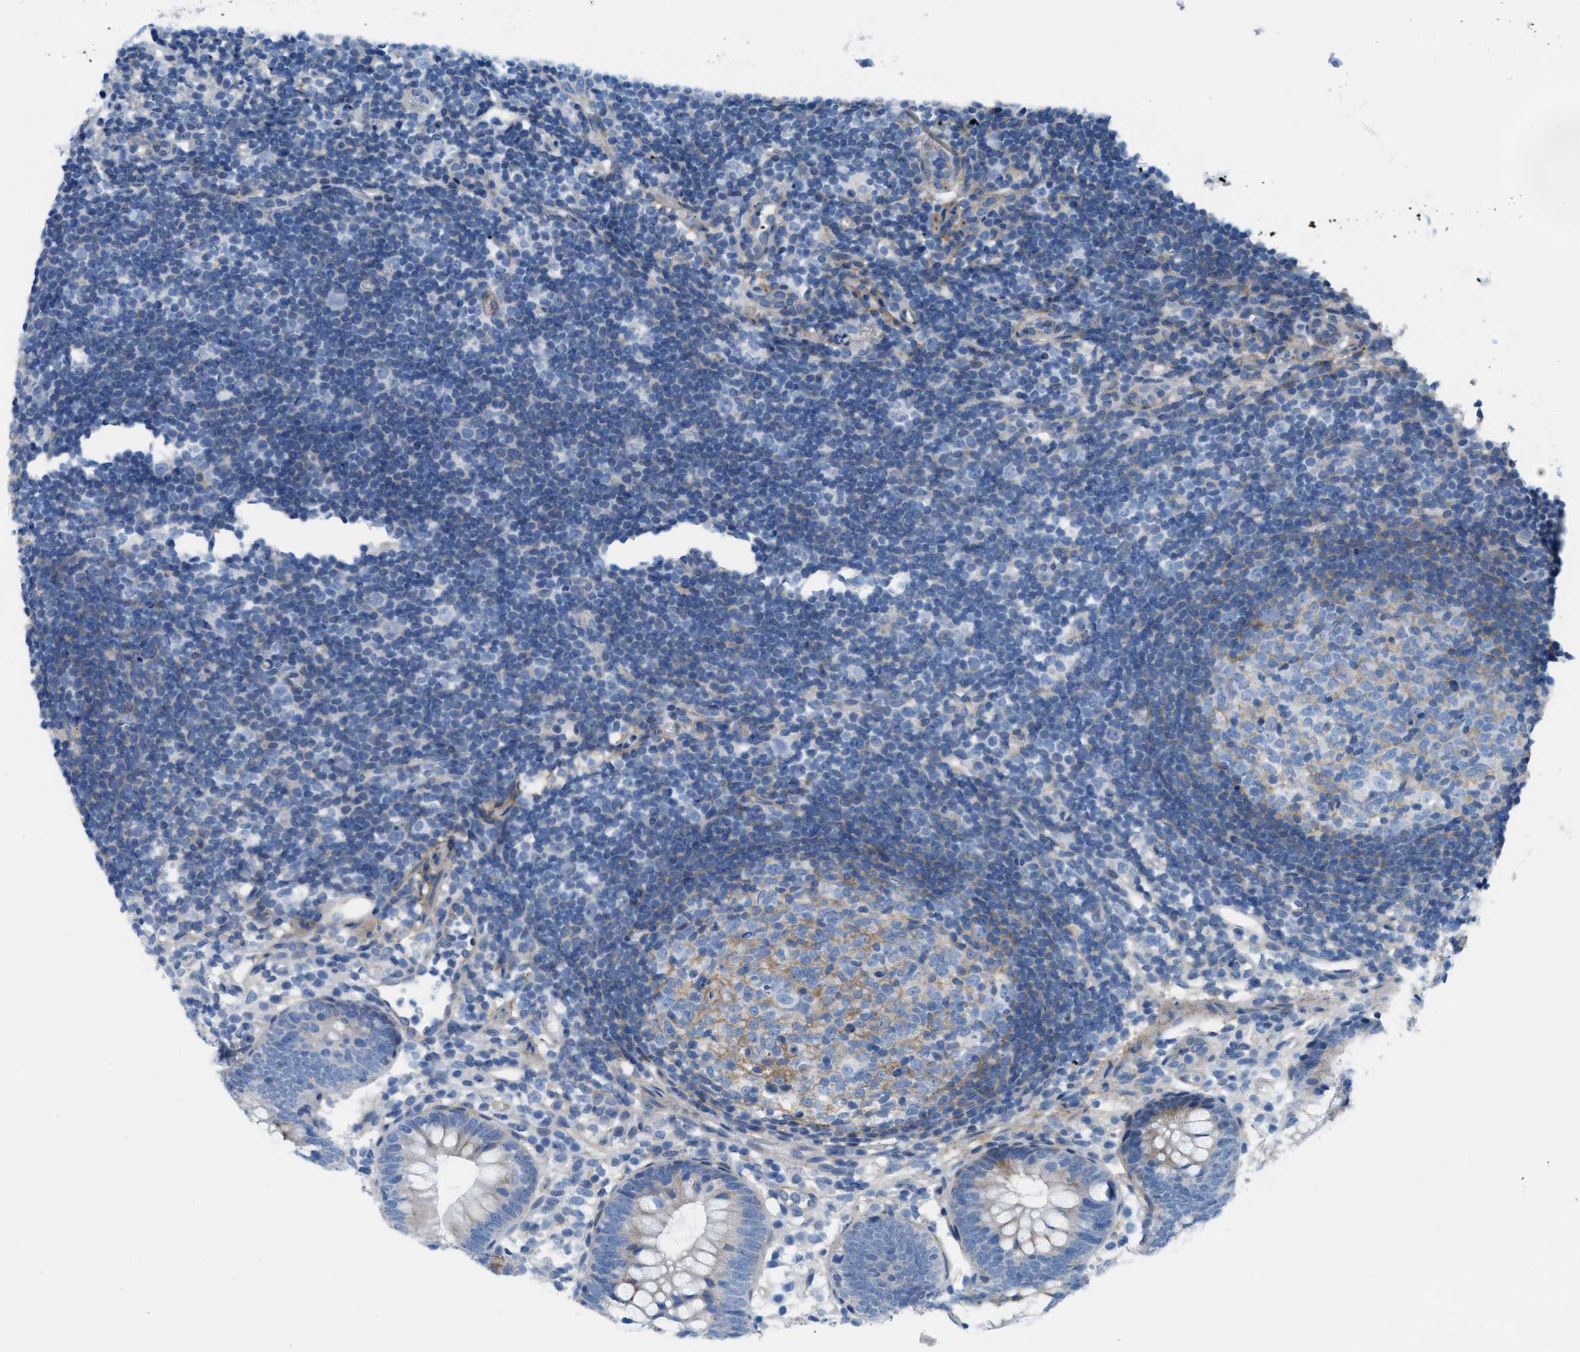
{"staining": {"intensity": "weak", "quantity": "<25%", "location": "cytoplasmic/membranous"}, "tissue": "appendix", "cell_type": "Glandular cells", "image_type": "normal", "snomed": [{"axis": "morphology", "description": "Normal tissue, NOS"}, {"axis": "topography", "description": "Appendix"}], "caption": "Glandular cells show no significant protein positivity in benign appendix.", "gene": "ASGR1", "patient": {"sex": "female", "age": 20}}